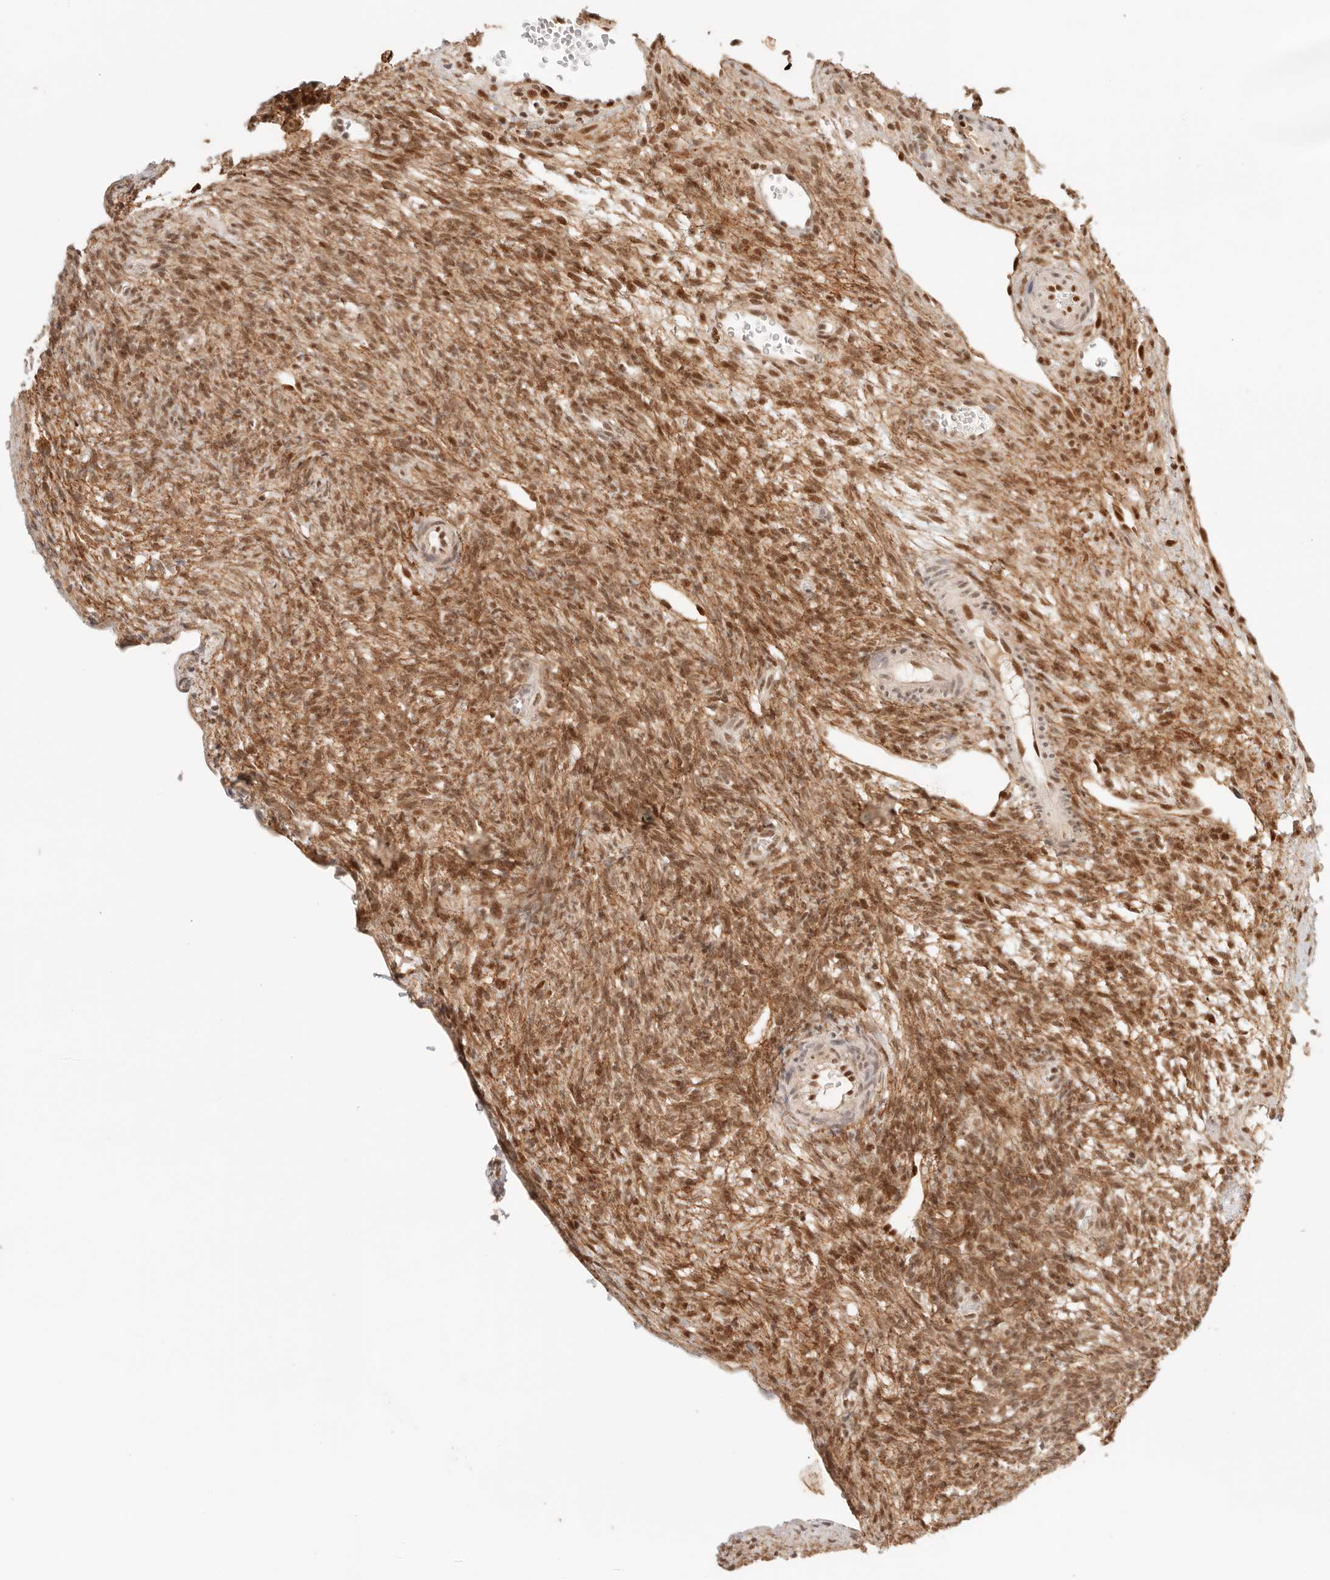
{"staining": {"intensity": "moderate", "quantity": ">75%", "location": "cytoplasmic/membranous,nuclear"}, "tissue": "ovary", "cell_type": "Follicle cells", "image_type": "normal", "snomed": [{"axis": "morphology", "description": "Normal tissue, NOS"}, {"axis": "topography", "description": "Ovary"}], "caption": "Follicle cells show medium levels of moderate cytoplasmic/membranous,nuclear positivity in about >75% of cells in benign ovary.", "gene": "GTF2E2", "patient": {"sex": "female", "age": 34}}